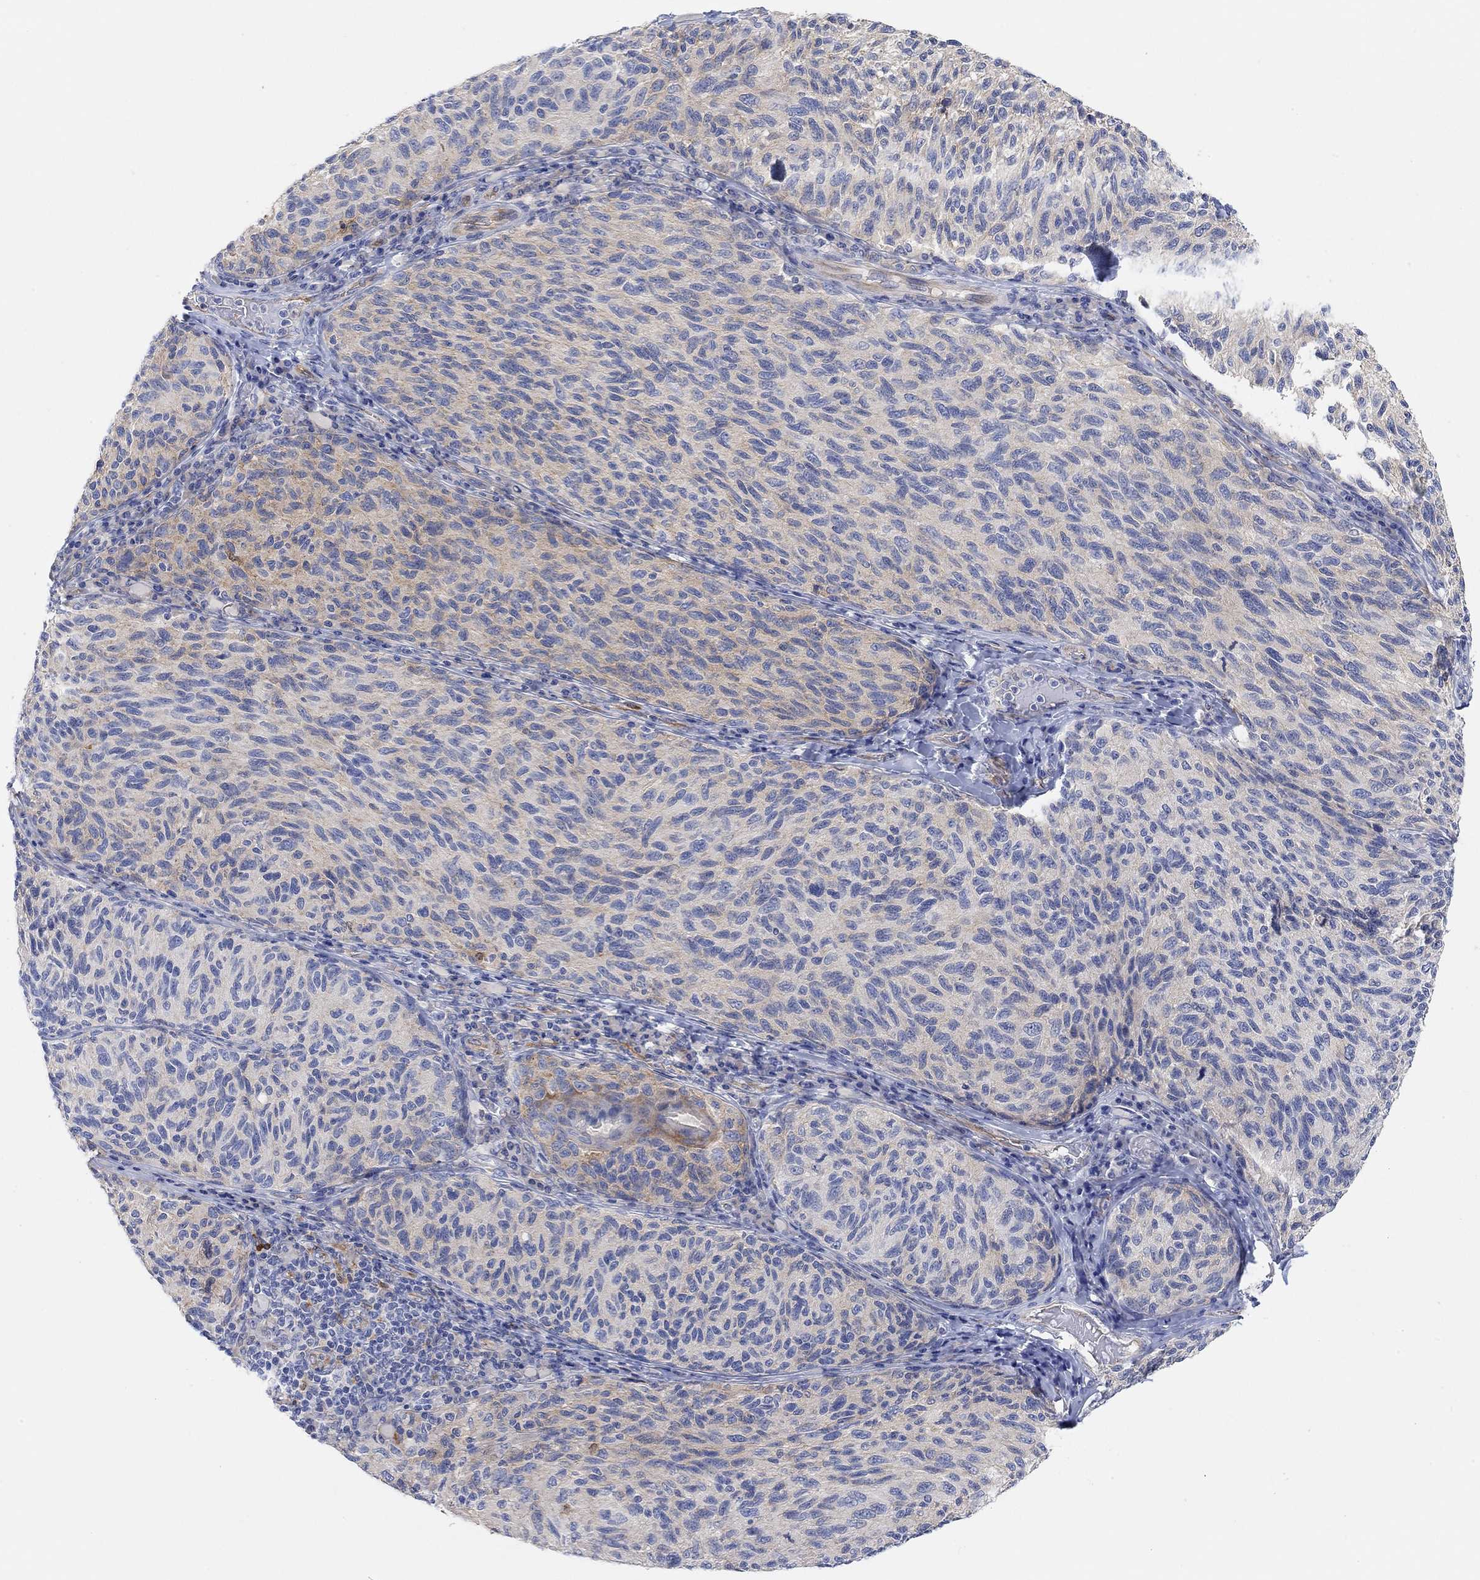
{"staining": {"intensity": "weak", "quantity": "<25%", "location": "cytoplasmic/membranous"}, "tissue": "melanoma", "cell_type": "Tumor cells", "image_type": "cancer", "snomed": [{"axis": "morphology", "description": "Malignant melanoma, NOS"}, {"axis": "topography", "description": "Skin"}], "caption": "Immunohistochemistry micrograph of neoplastic tissue: melanoma stained with DAB (3,3'-diaminobenzidine) reveals no significant protein positivity in tumor cells.", "gene": "RGS1", "patient": {"sex": "female", "age": 73}}